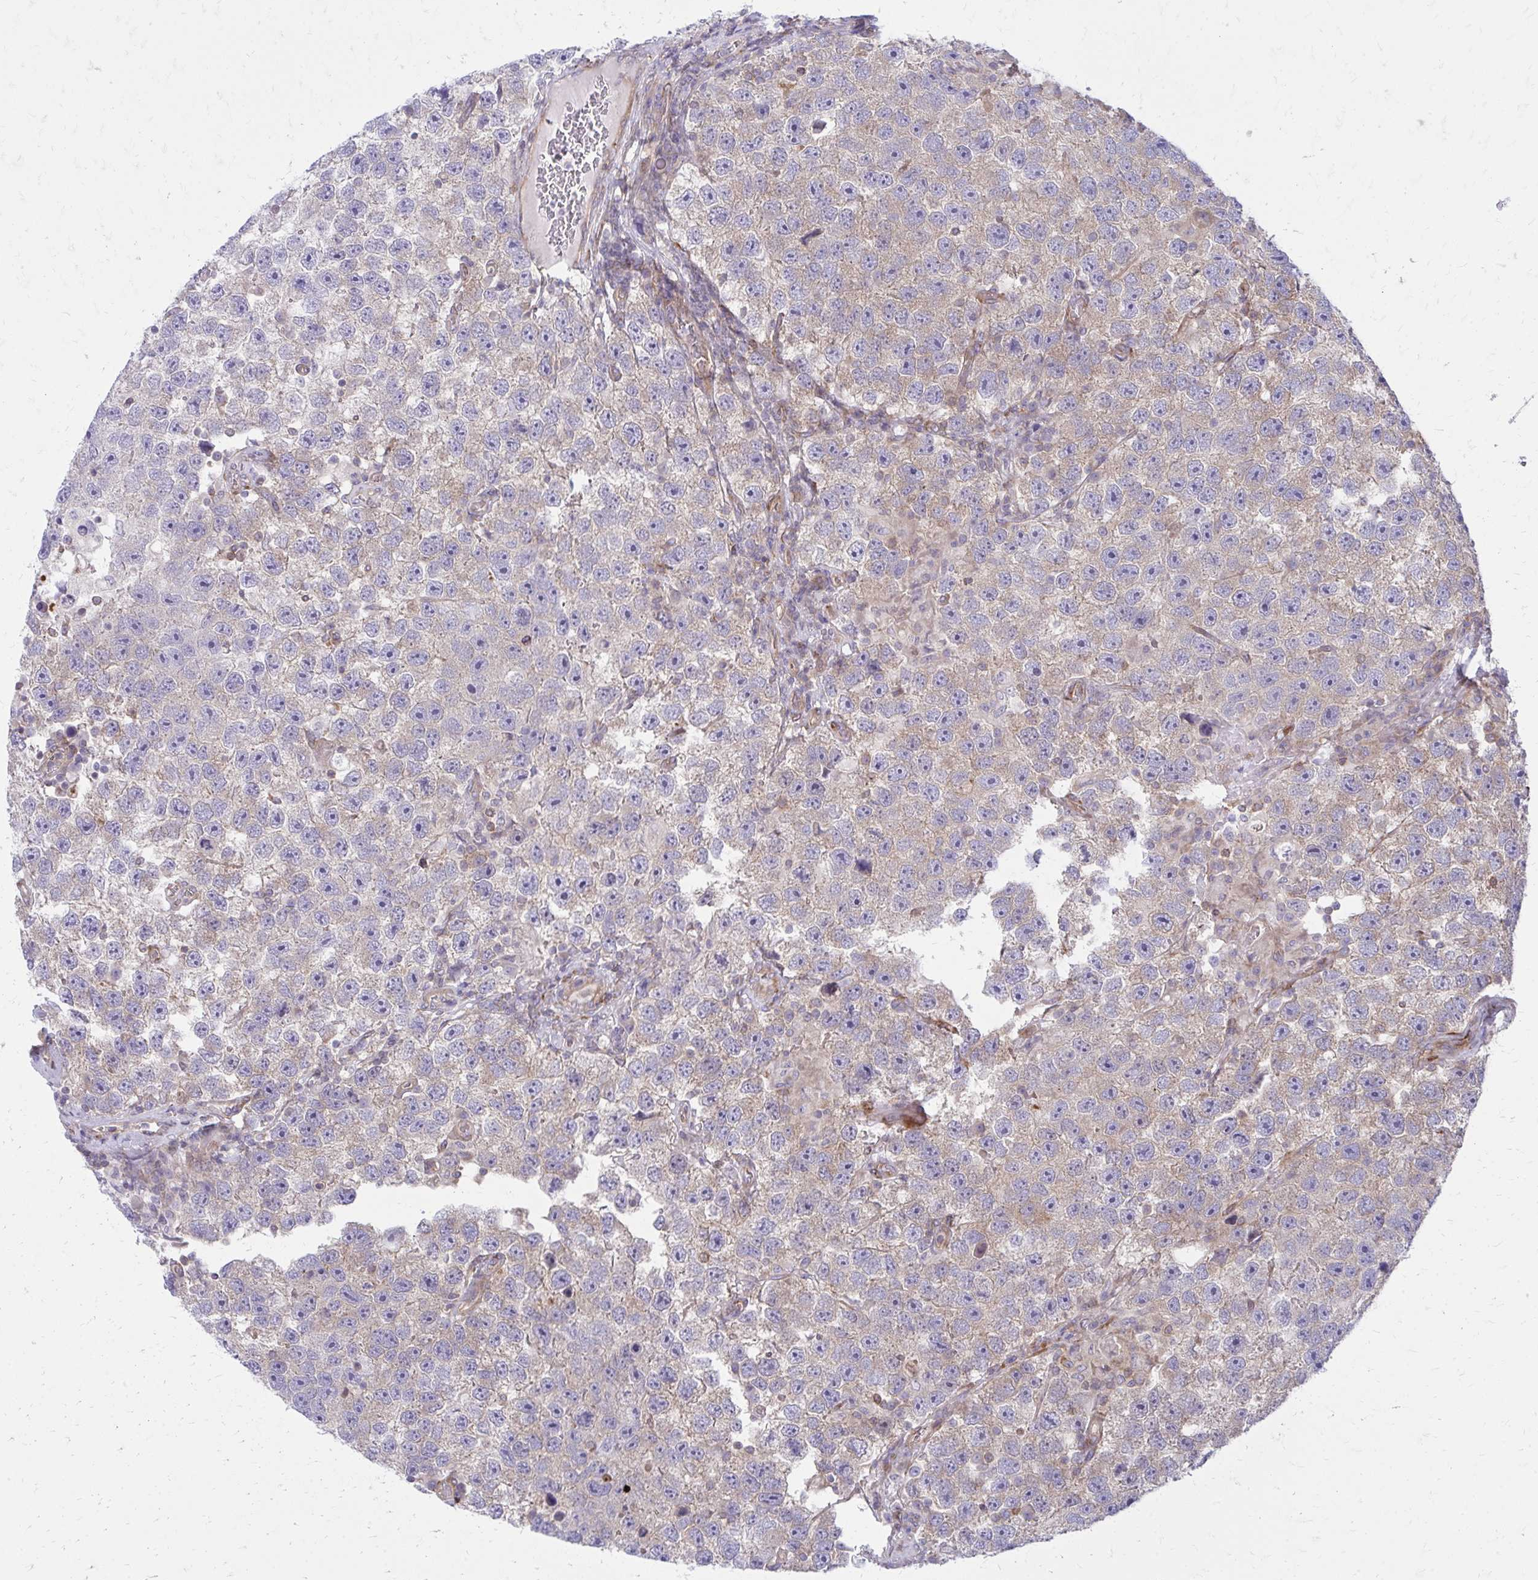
{"staining": {"intensity": "weak", "quantity": "25%-75%", "location": "cytoplasmic/membranous"}, "tissue": "testis cancer", "cell_type": "Tumor cells", "image_type": "cancer", "snomed": [{"axis": "morphology", "description": "Seminoma, NOS"}, {"axis": "topography", "description": "Testis"}], "caption": "Seminoma (testis) tissue exhibits weak cytoplasmic/membranous expression in about 25%-75% of tumor cells, visualized by immunohistochemistry. (DAB (3,3'-diaminobenzidine) = brown stain, brightfield microscopy at high magnification).", "gene": "ASAP1", "patient": {"sex": "male", "age": 26}}